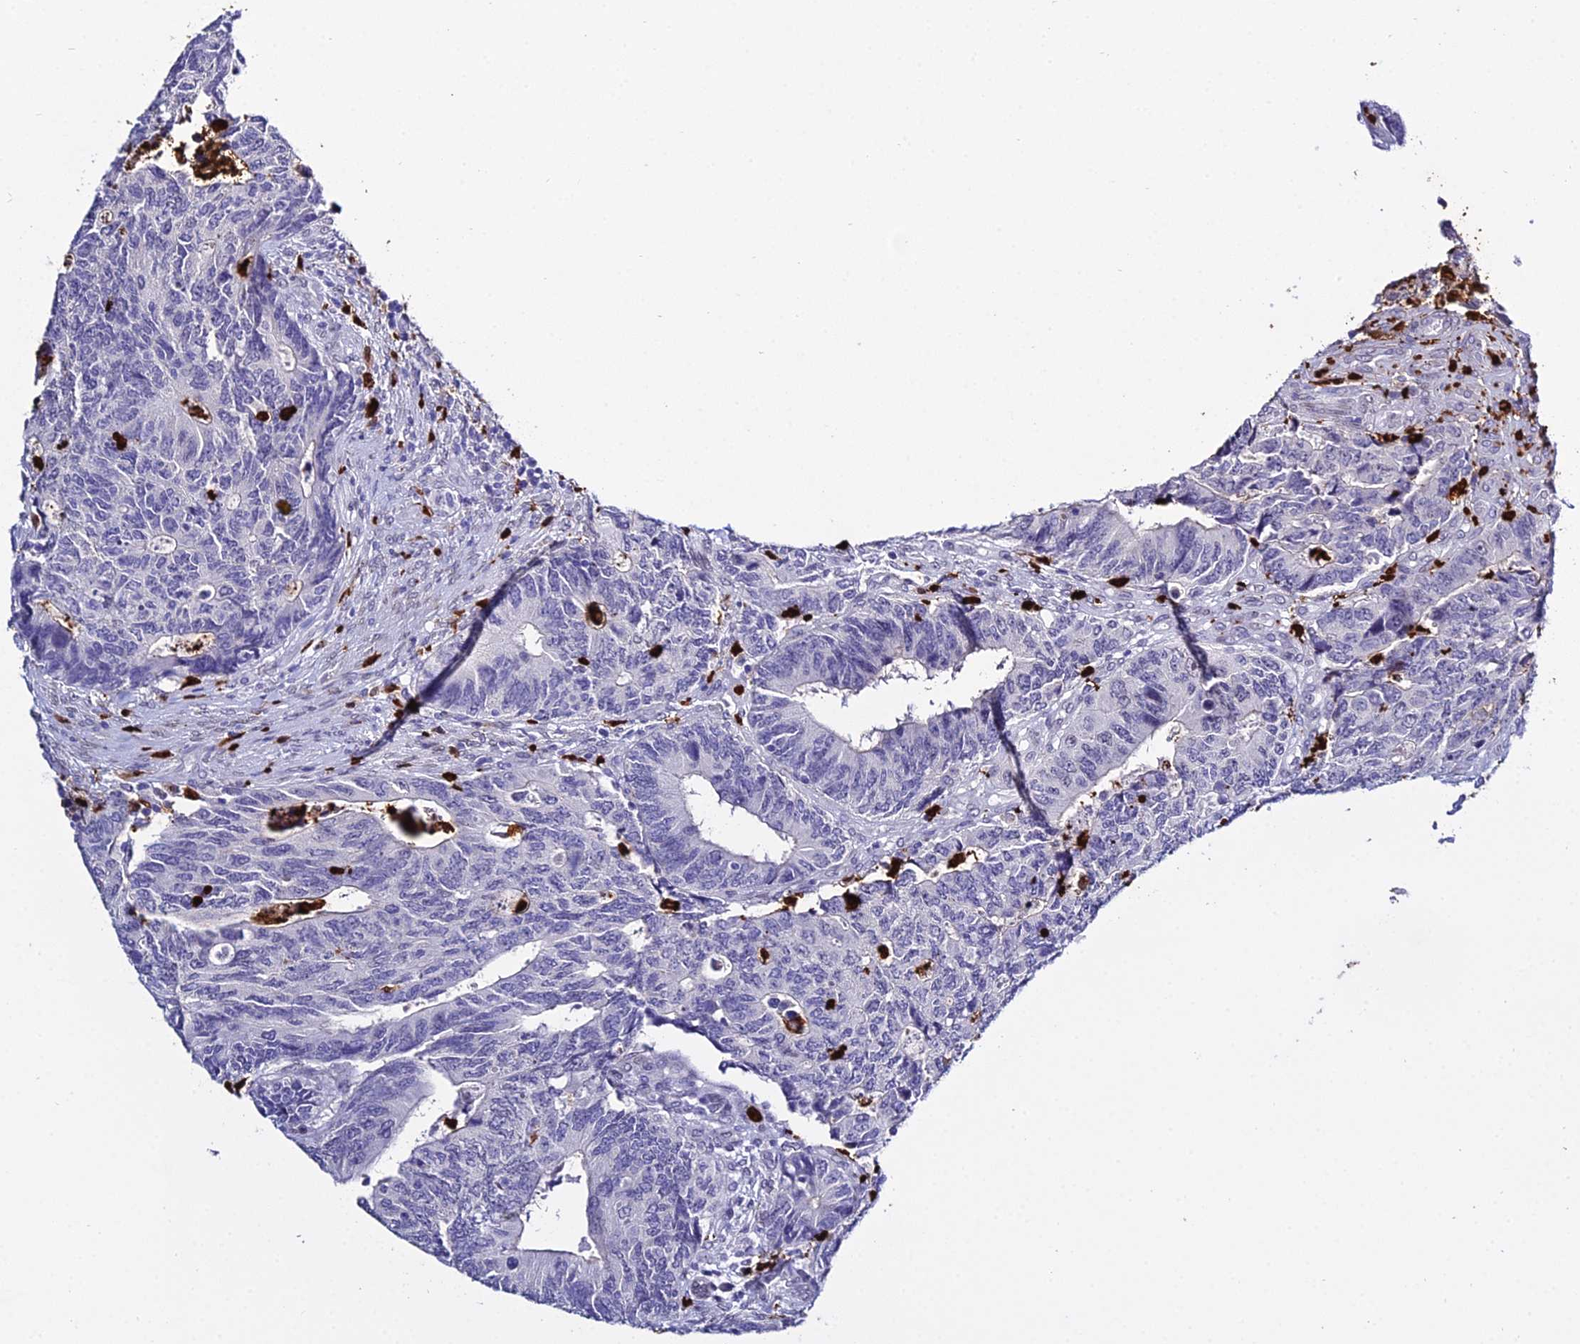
{"staining": {"intensity": "negative", "quantity": "none", "location": "none"}, "tissue": "colorectal cancer", "cell_type": "Tumor cells", "image_type": "cancer", "snomed": [{"axis": "morphology", "description": "Adenocarcinoma, NOS"}, {"axis": "topography", "description": "Colon"}], "caption": "Immunohistochemistry (IHC) of human colorectal cancer demonstrates no staining in tumor cells.", "gene": "MCM10", "patient": {"sex": "male", "age": 87}}